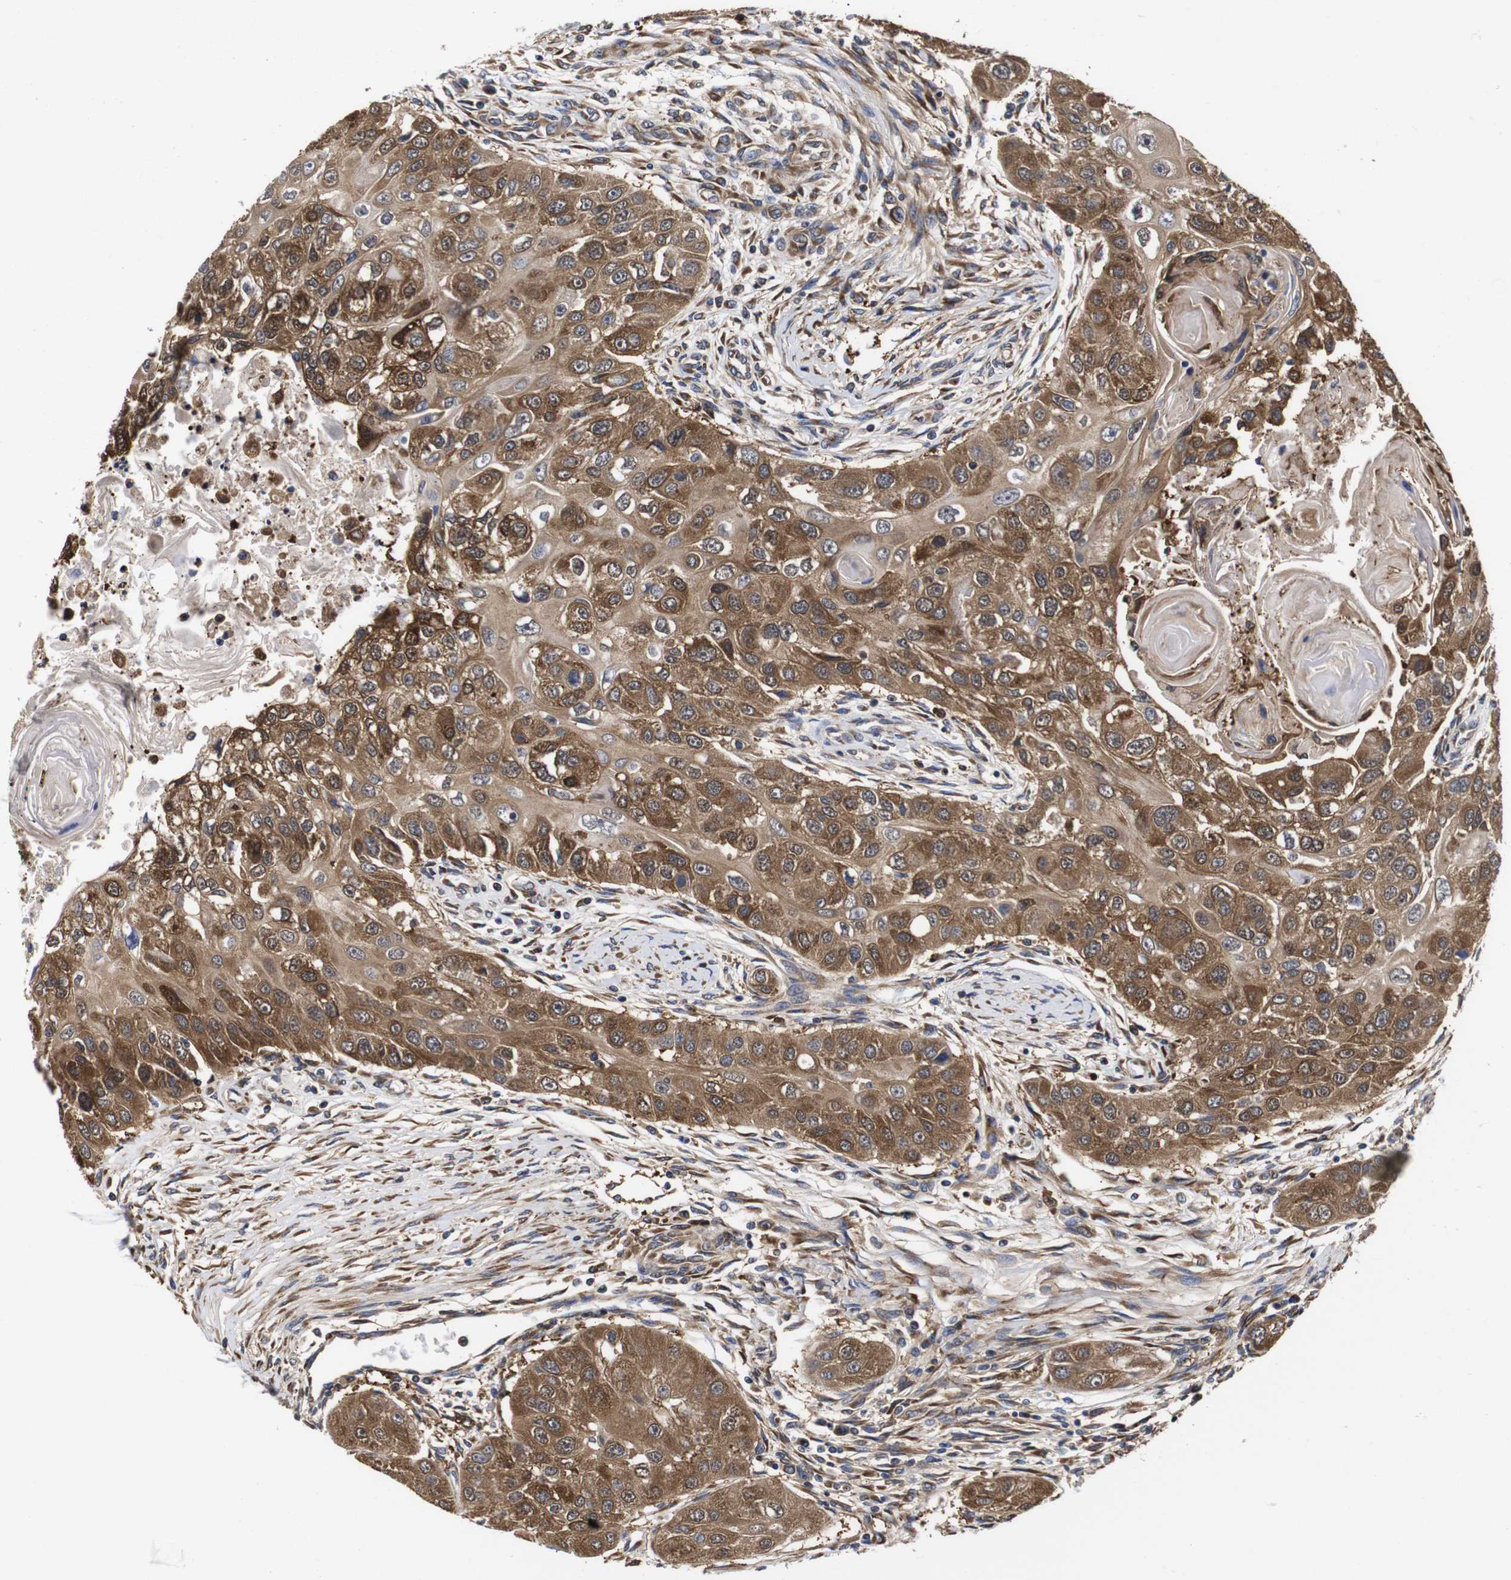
{"staining": {"intensity": "strong", "quantity": ">75%", "location": "cytoplasmic/membranous"}, "tissue": "head and neck cancer", "cell_type": "Tumor cells", "image_type": "cancer", "snomed": [{"axis": "morphology", "description": "Normal tissue, NOS"}, {"axis": "morphology", "description": "Squamous cell carcinoma, NOS"}, {"axis": "topography", "description": "Skeletal muscle"}, {"axis": "topography", "description": "Head-Neck"}], "caption": "There is high levels of strong cytoplasmic/membranous positivity in tumor cells of head and neck cancer (squamous cell carcinoma), as demonstrated by immunohistochemical staining (brown color).", "gene": "LRRCC1", "patient": {"sex": "male", "age": 51}}